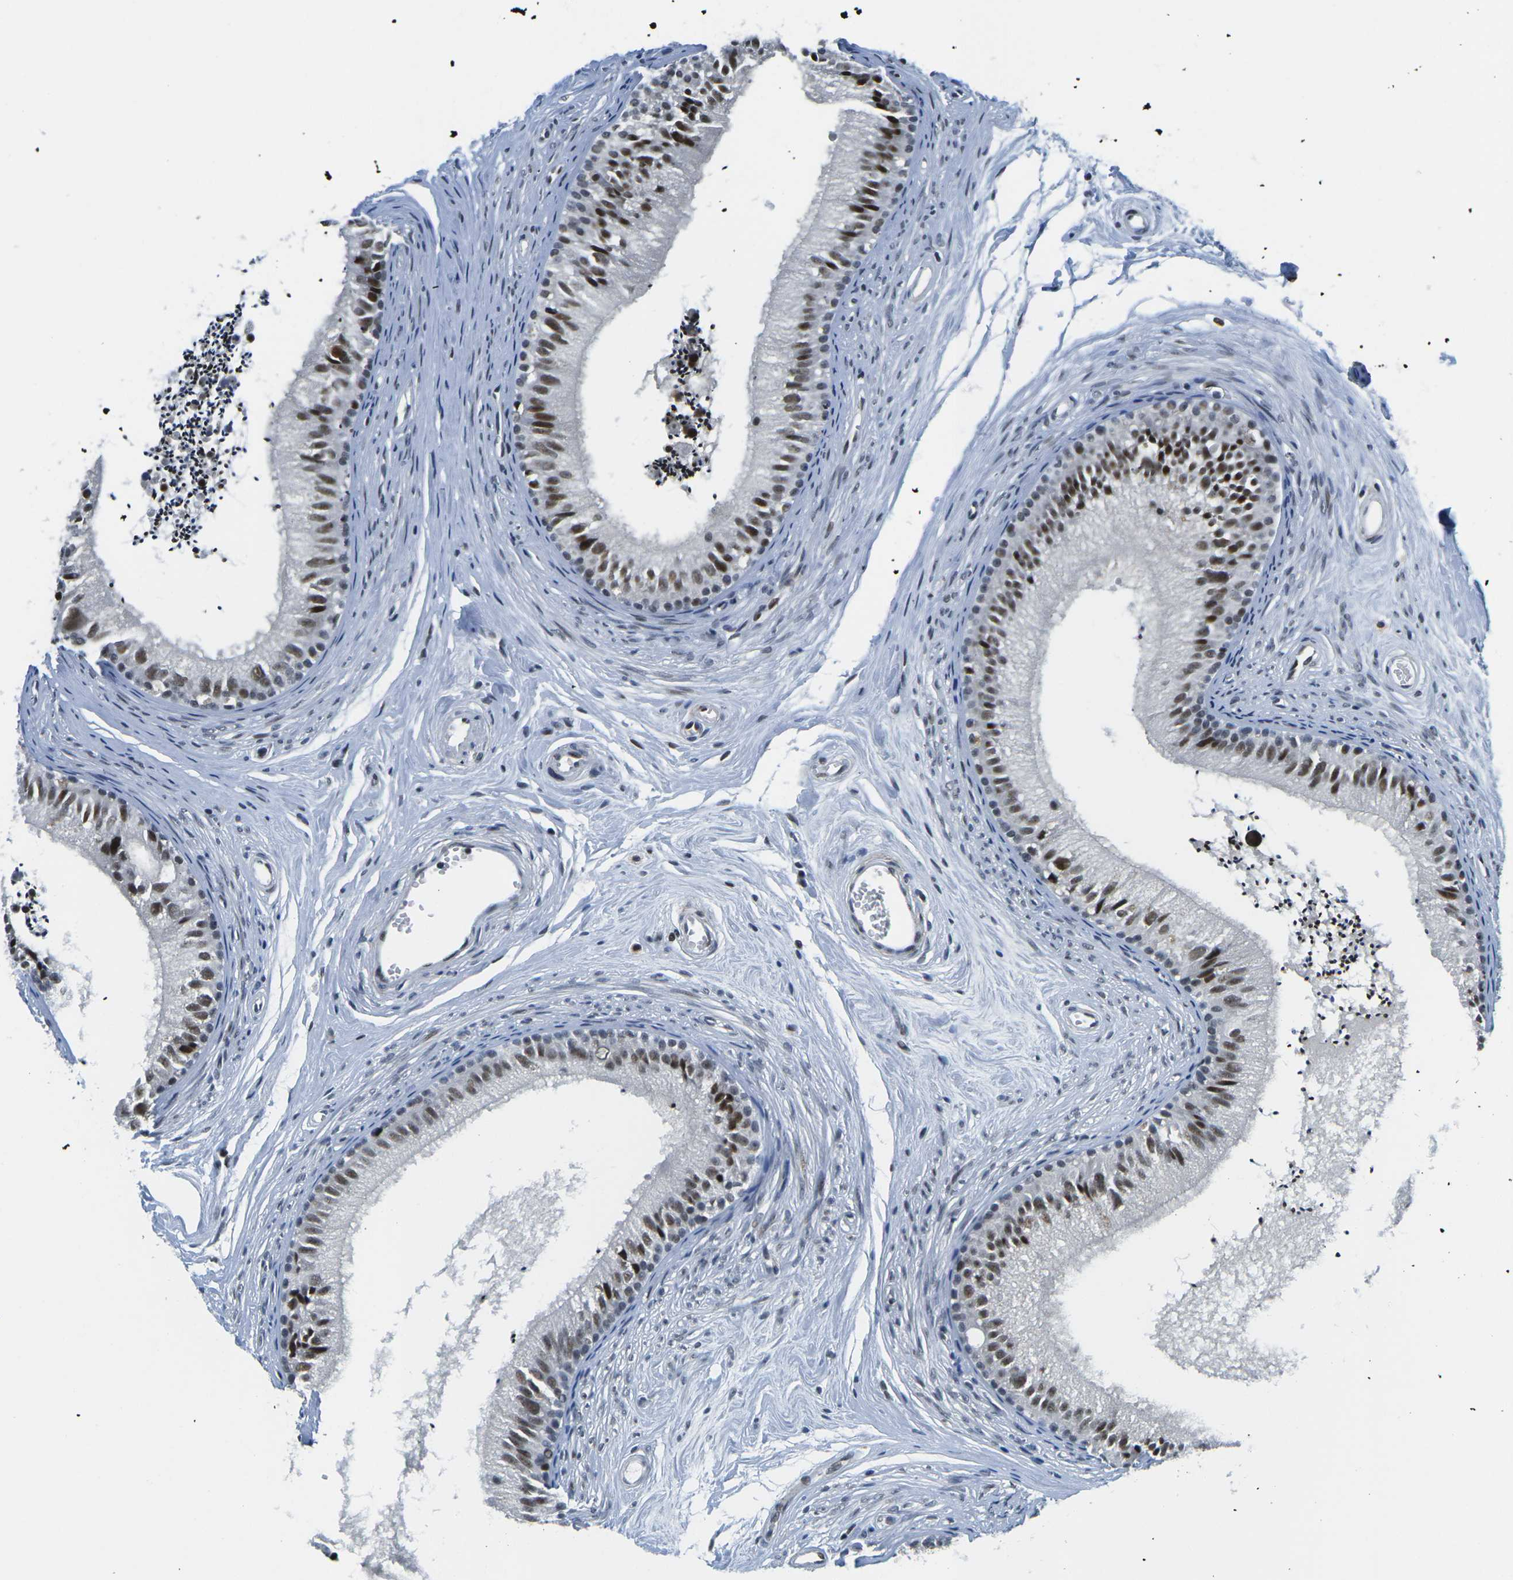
{"staining": {"intensity": "moderate", "quantity": "25%-75%", "location": "nuclear"}, "tissue": "epididymis", "cell_type": "Glandular cells", "image_type": "normal", "snomed": [{"axis": "morphology", "description": "Normal tissue, NOS"}, {"axis": "topography", "description": "Epididymis"}], "caption": "Immunohistochemical staining of benign human epididymis displays moderate nuclear protein positivity in approximately 25%-75% of glandular cells.", "gene": "PRPF8", "patient": {"sex": "male", "age": 56}}